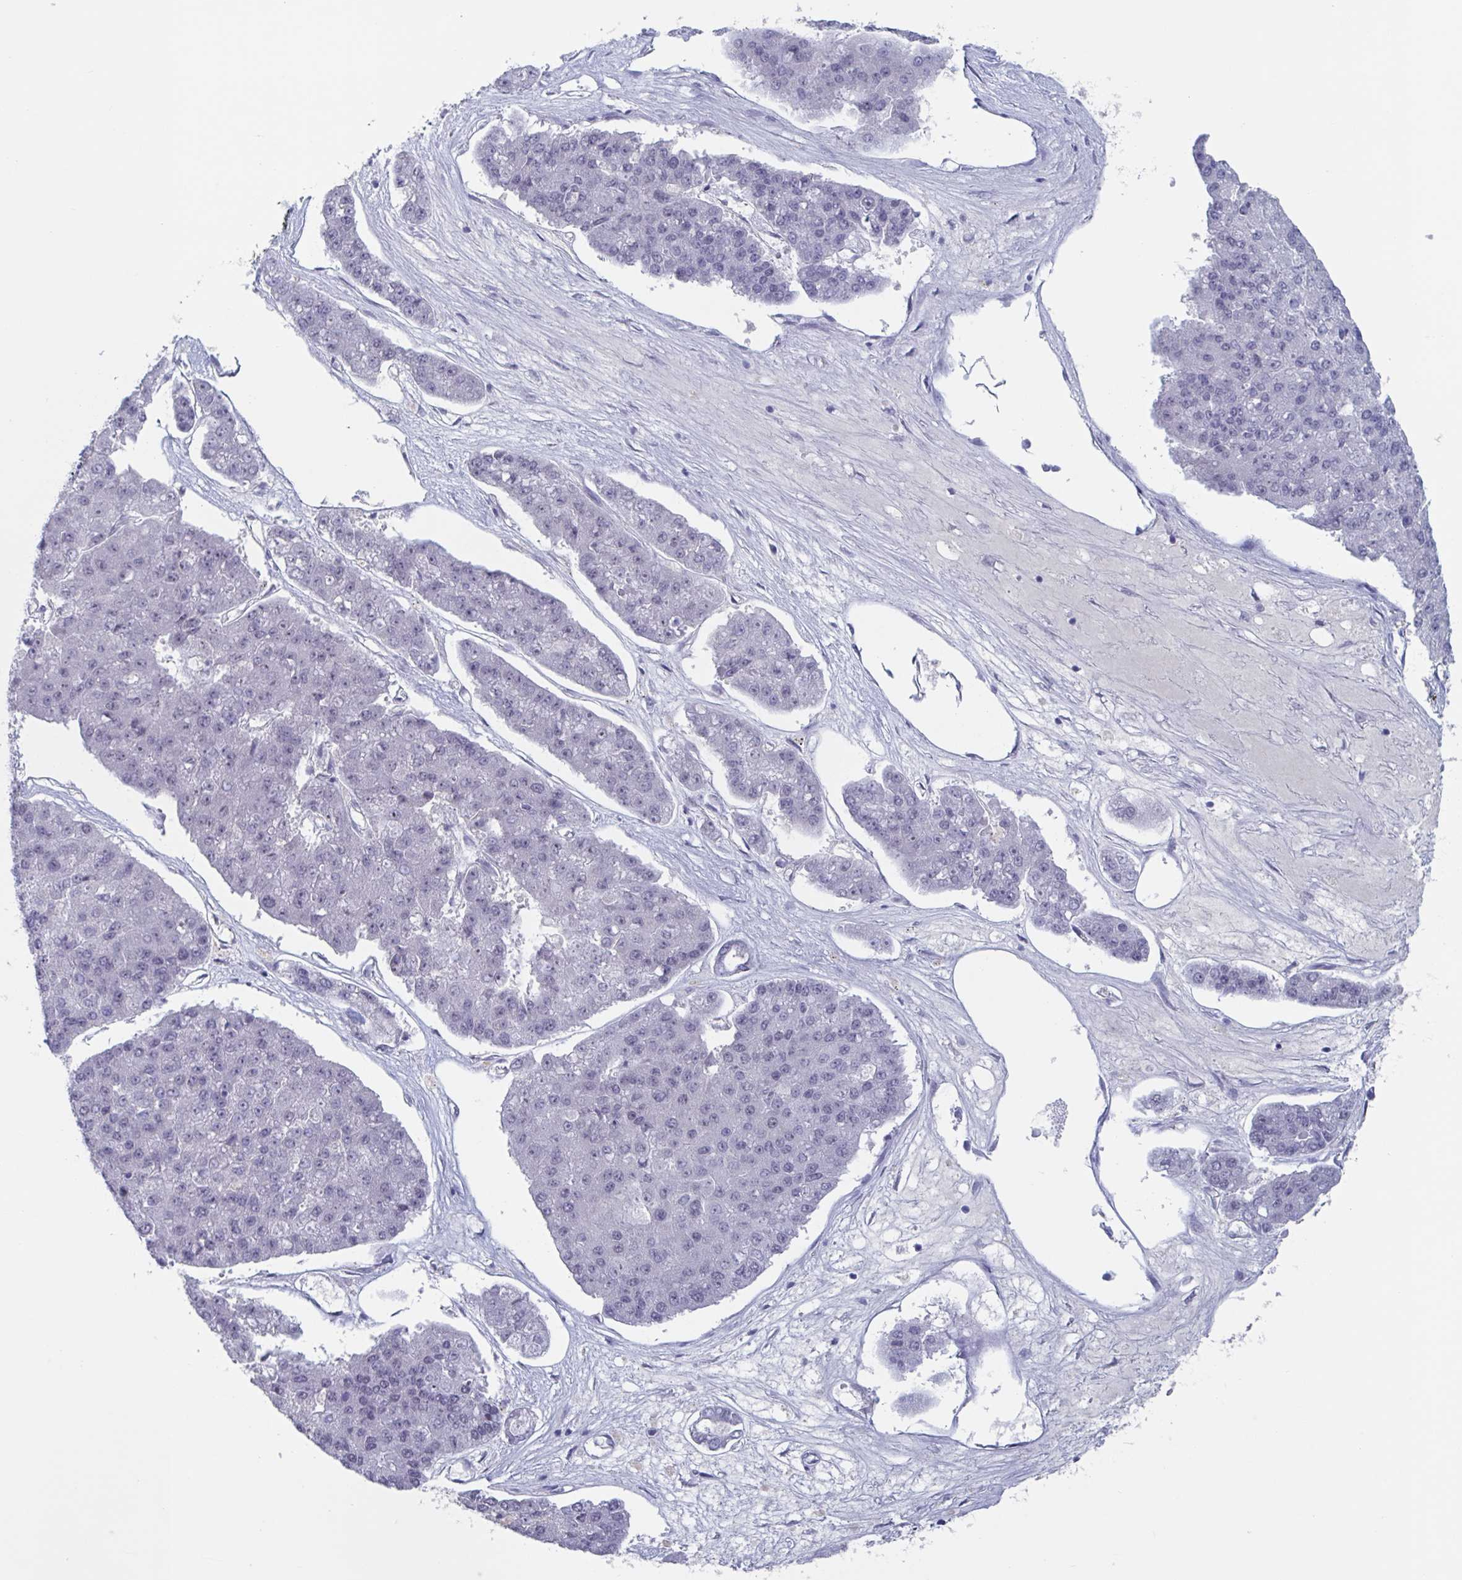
{"staining": {"intensity": "negative", "quantity": "none", "location": "none"}, "tissue": "pancreatic cancer", "cell_type": "Tumor cells", "image_type": "cancer", "snomed": [{"axis": "morphology", "description": "Adenocarcinoma, NOS"}, {"axis": "topography", "description": "Pancreas"}], "caption": "An image of human pancreatic cancer (adenocarcinoma) is negative for staining in tumor cells. The staining is performed using DAB (3,3'-diaminobenzidine) brown chromogen with nuclei counter-stained in using hematoxylin.", "gene": "KDM4D", "patient": {"sex": "male", "age": 50}}